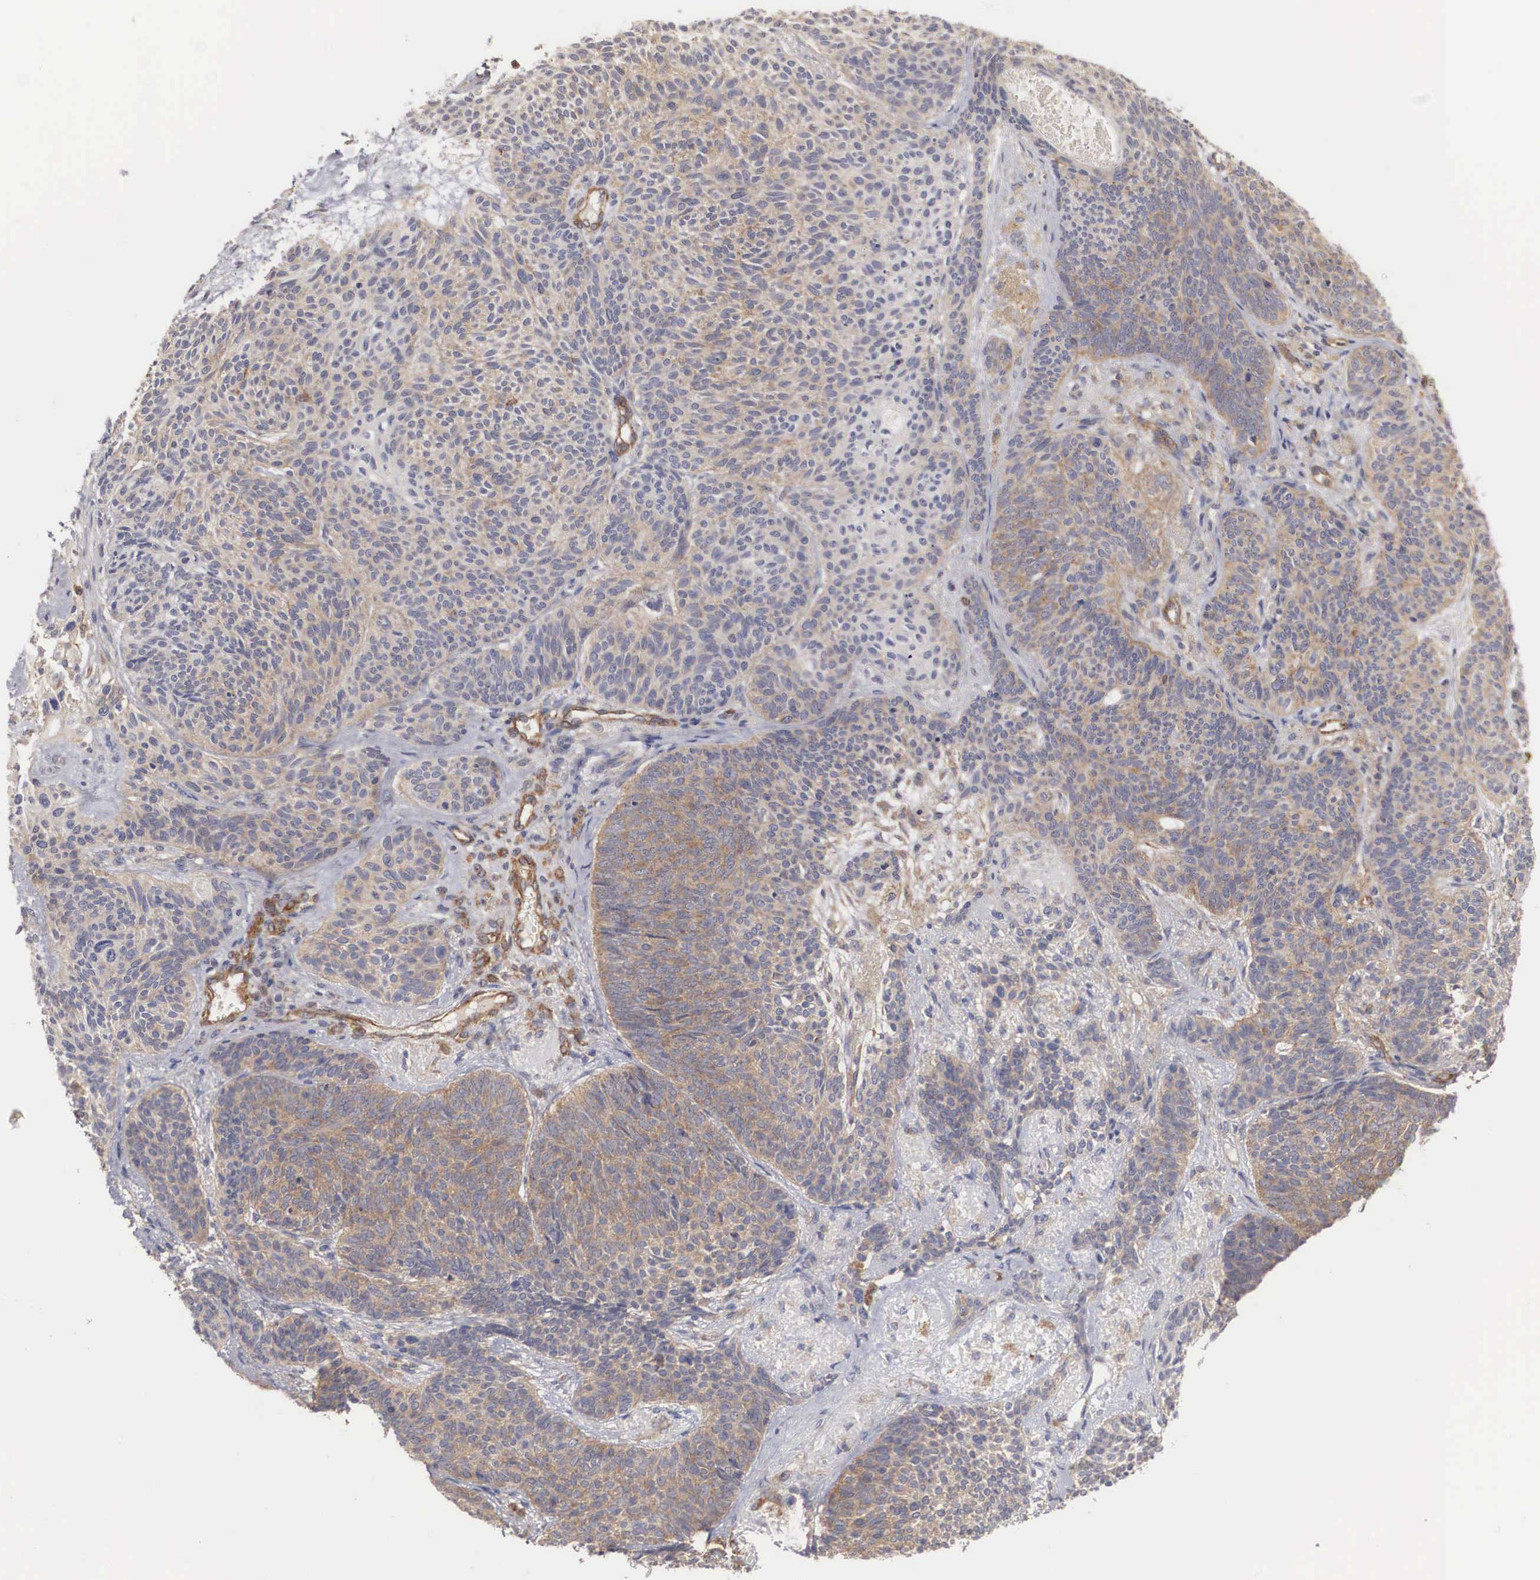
{"staining": {"intensity": "weak", "quantity": ">75%", "location": "cytoplasmic/membranous"}, "tissue": "skin cancer", "cell_type": "Tumor cells", "image_type": "cancer", "snomed": [{"axis": "morphology", "description": "Basal cell carcinoma"}, {"axis": "topography", "description": "Skin"}], "caption": "Tumor cells demonstrate low levels of weak cytoplasmic/membranous positivity in about >75% of cells in skin cancer (basal cell carcinoma).", "gene": "ARMCX4", "patient": {"sex": "male", "age": 84}}